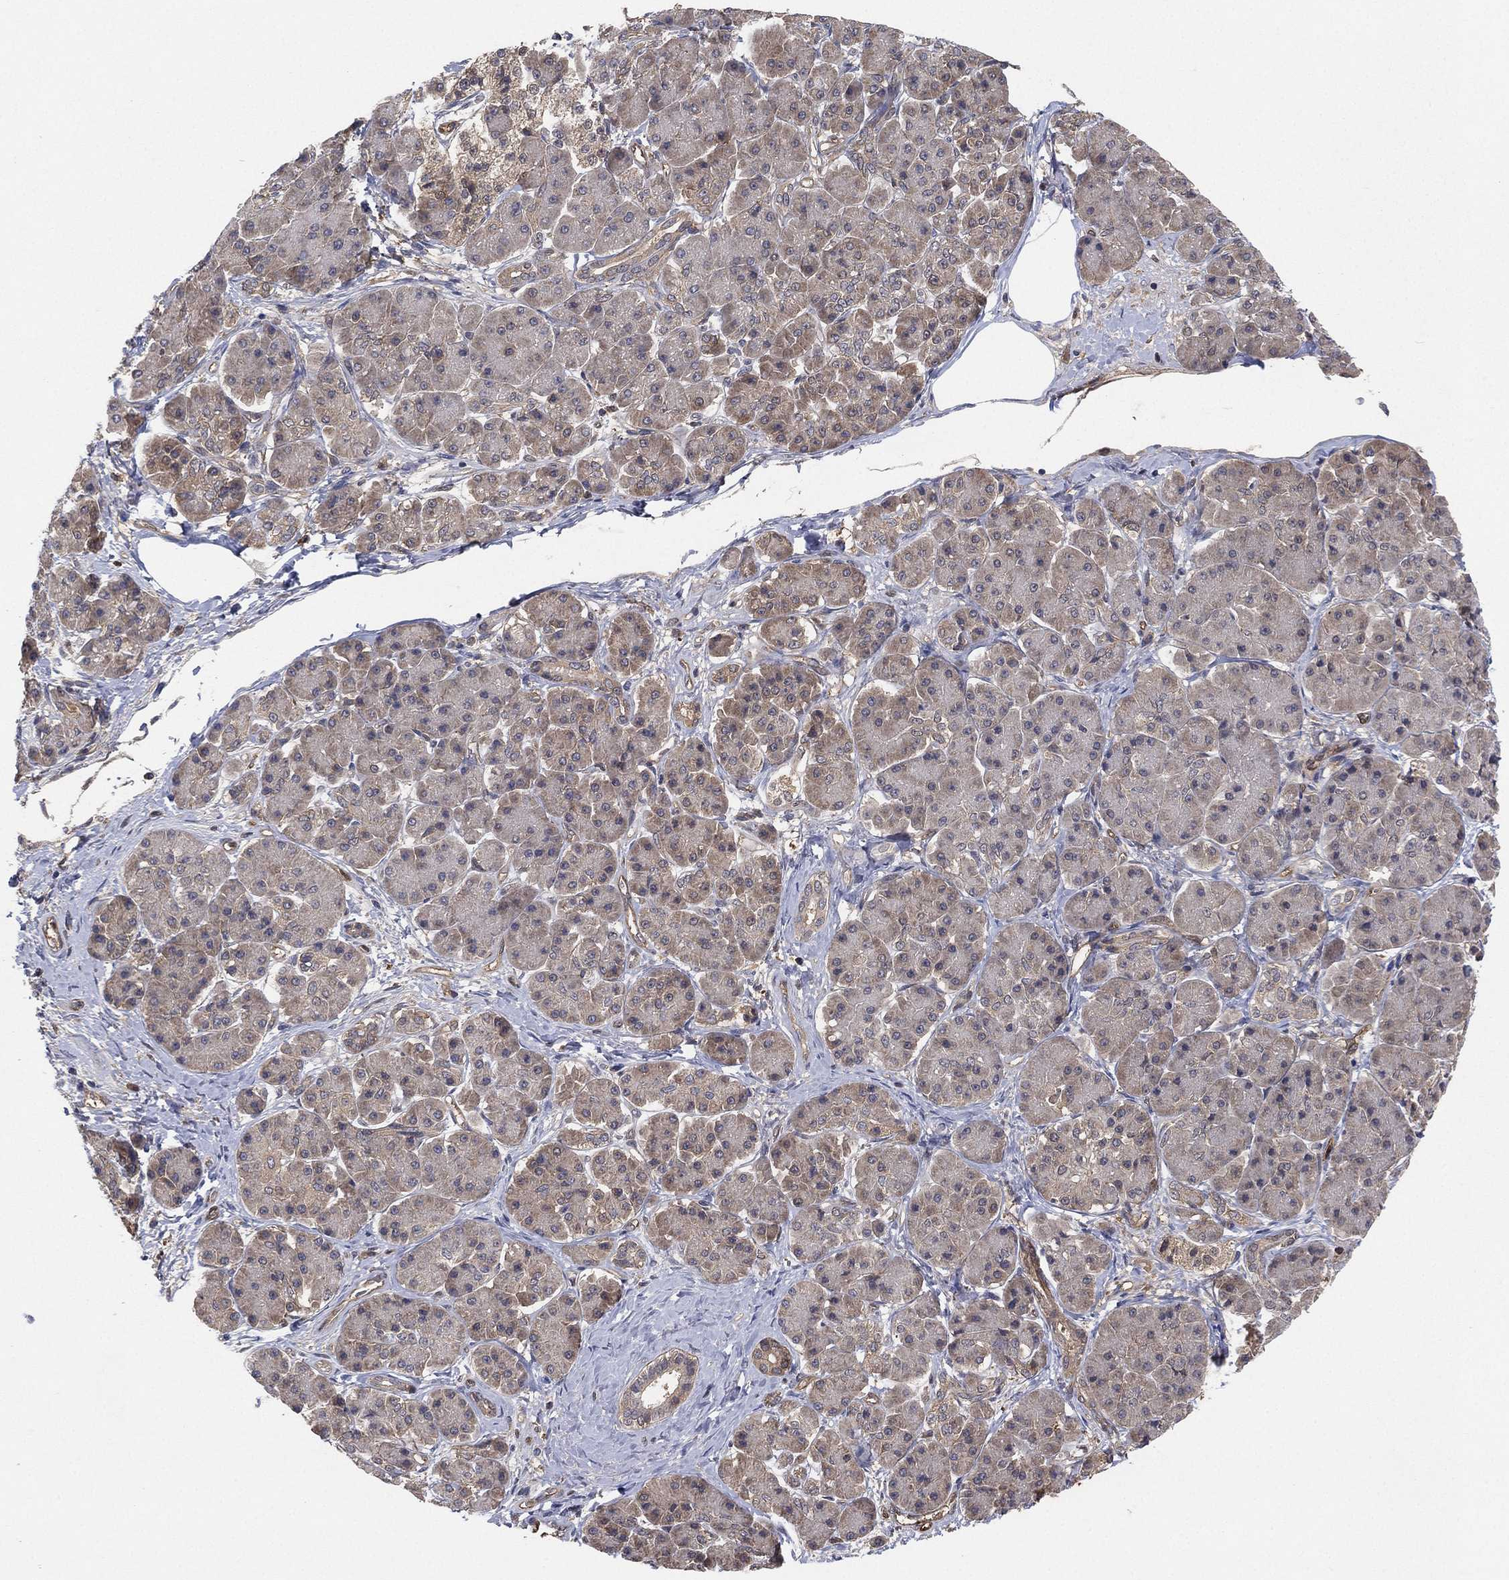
{"staining": {"intensity": "moderate", "quantity": "<25%", "location": "cytoplasmic/membranous"}, "tissue": "pancreatic cancer", "cell_type": "Tumor cells", "image_type": "cancer", "snomed": [{"axis": "morphology", "description": "Adenocarcinoma, NOS"}, {"axis": "topography", "description": "Pancreas"}], "caption": "A high-resolution micrograph shows immunohistochemistry (IHC) staining of pancreatic adenocarcinoma, which displays moderate cytoplasmic/membranous staining in approximately <25% of tumor cells.", "gene": "PSMG4", "patient": {"sex": "female", "age": 73}}